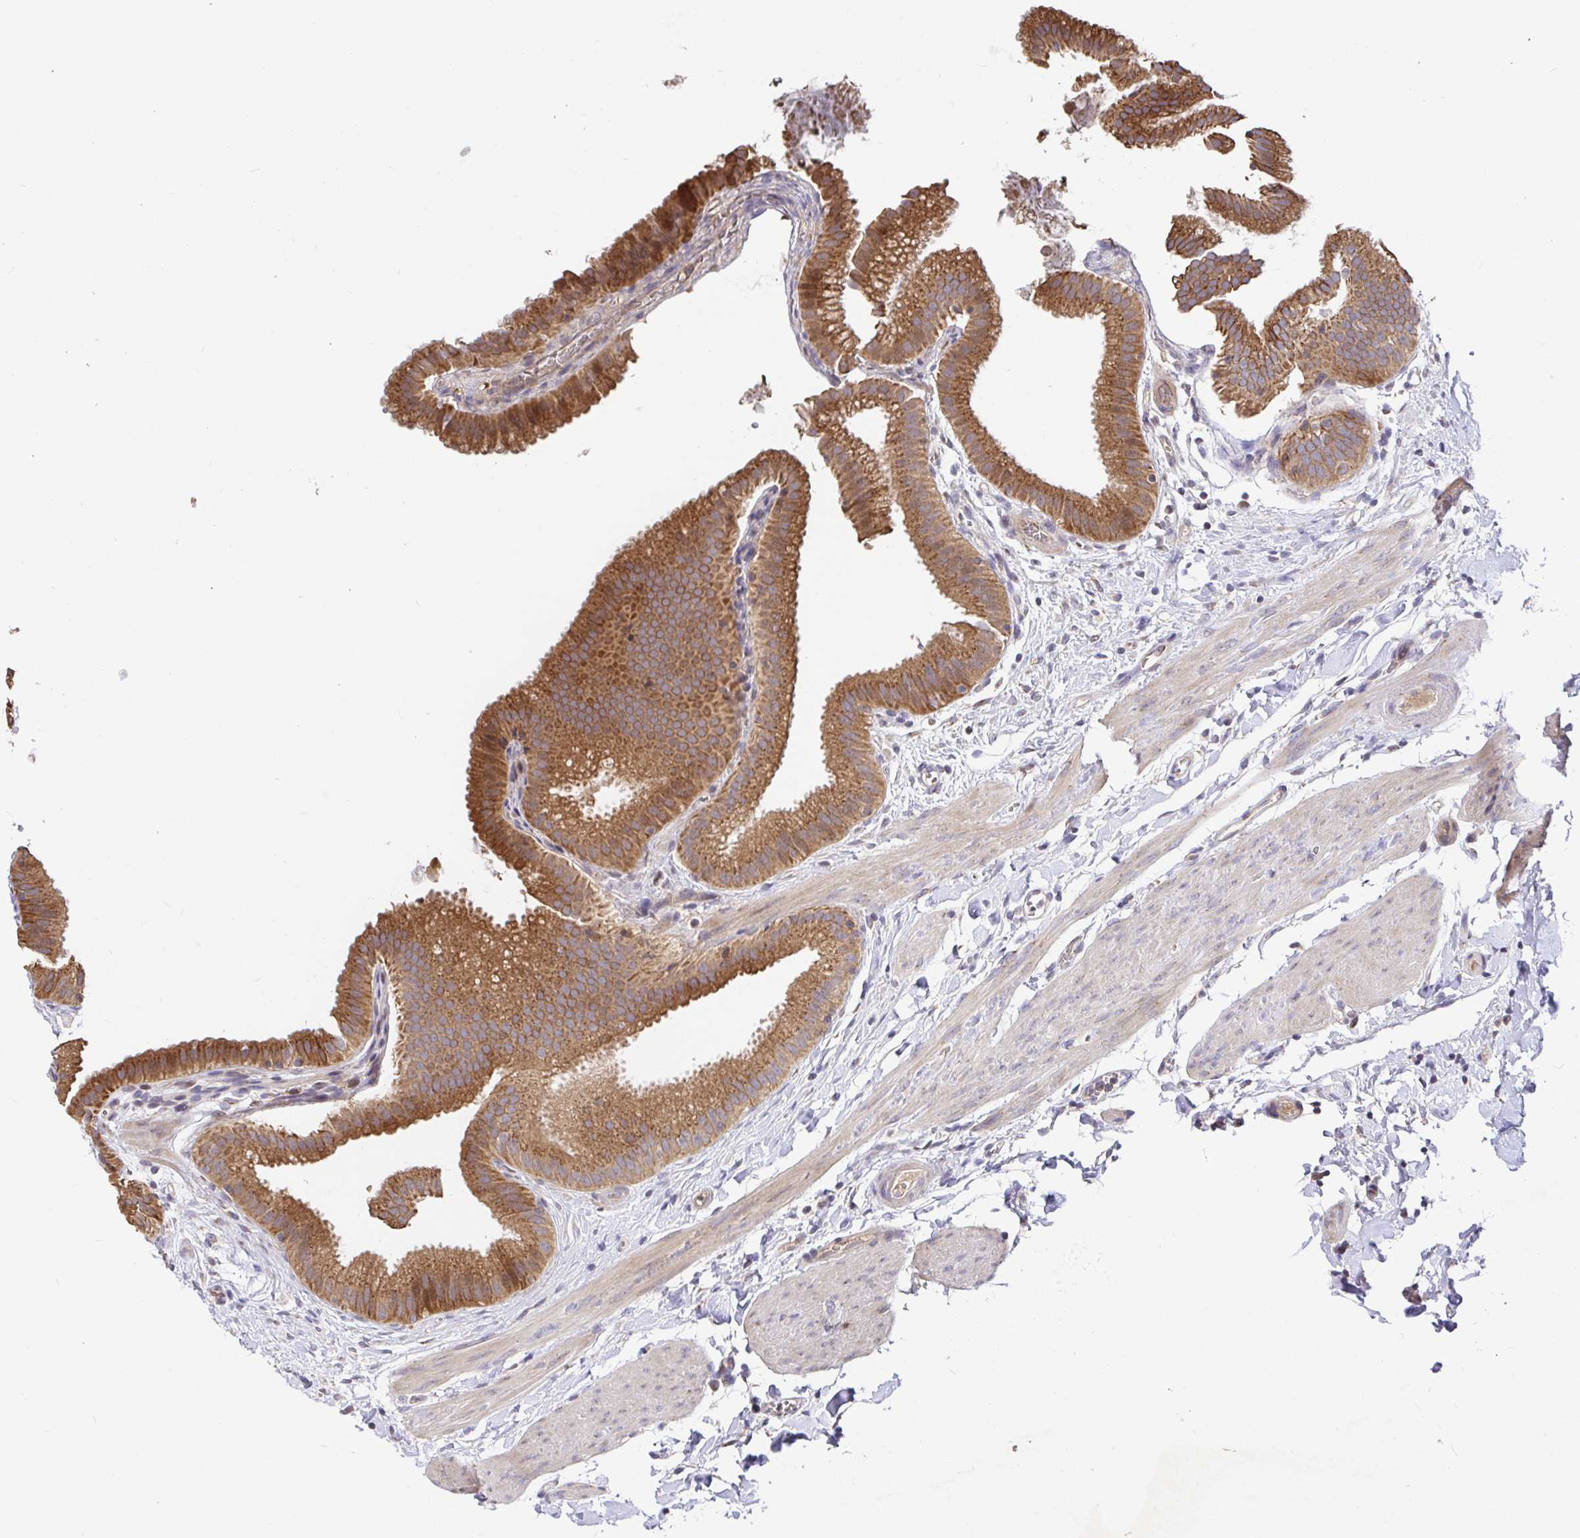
{"staining": {"intensity": "moderate", "quantity": ">75%", "location": "cytoplasmic/membranous"}, "tissue": "gallbladder", "cell_type": "Glandular cells", "image_type": "normal", "snomed": [{"axis": "morphology", "description": "Normal tissue, NOS"}, {"axis": "topography", "description": "Gallbladder"}], "caption": "A micrograph of human gallbladder stained for a protein displays moderate cytoplasmic/membranous brown staining in glandular cells.", "gene": "ELP1", "patient": {"sex": "female", "age": 63}}